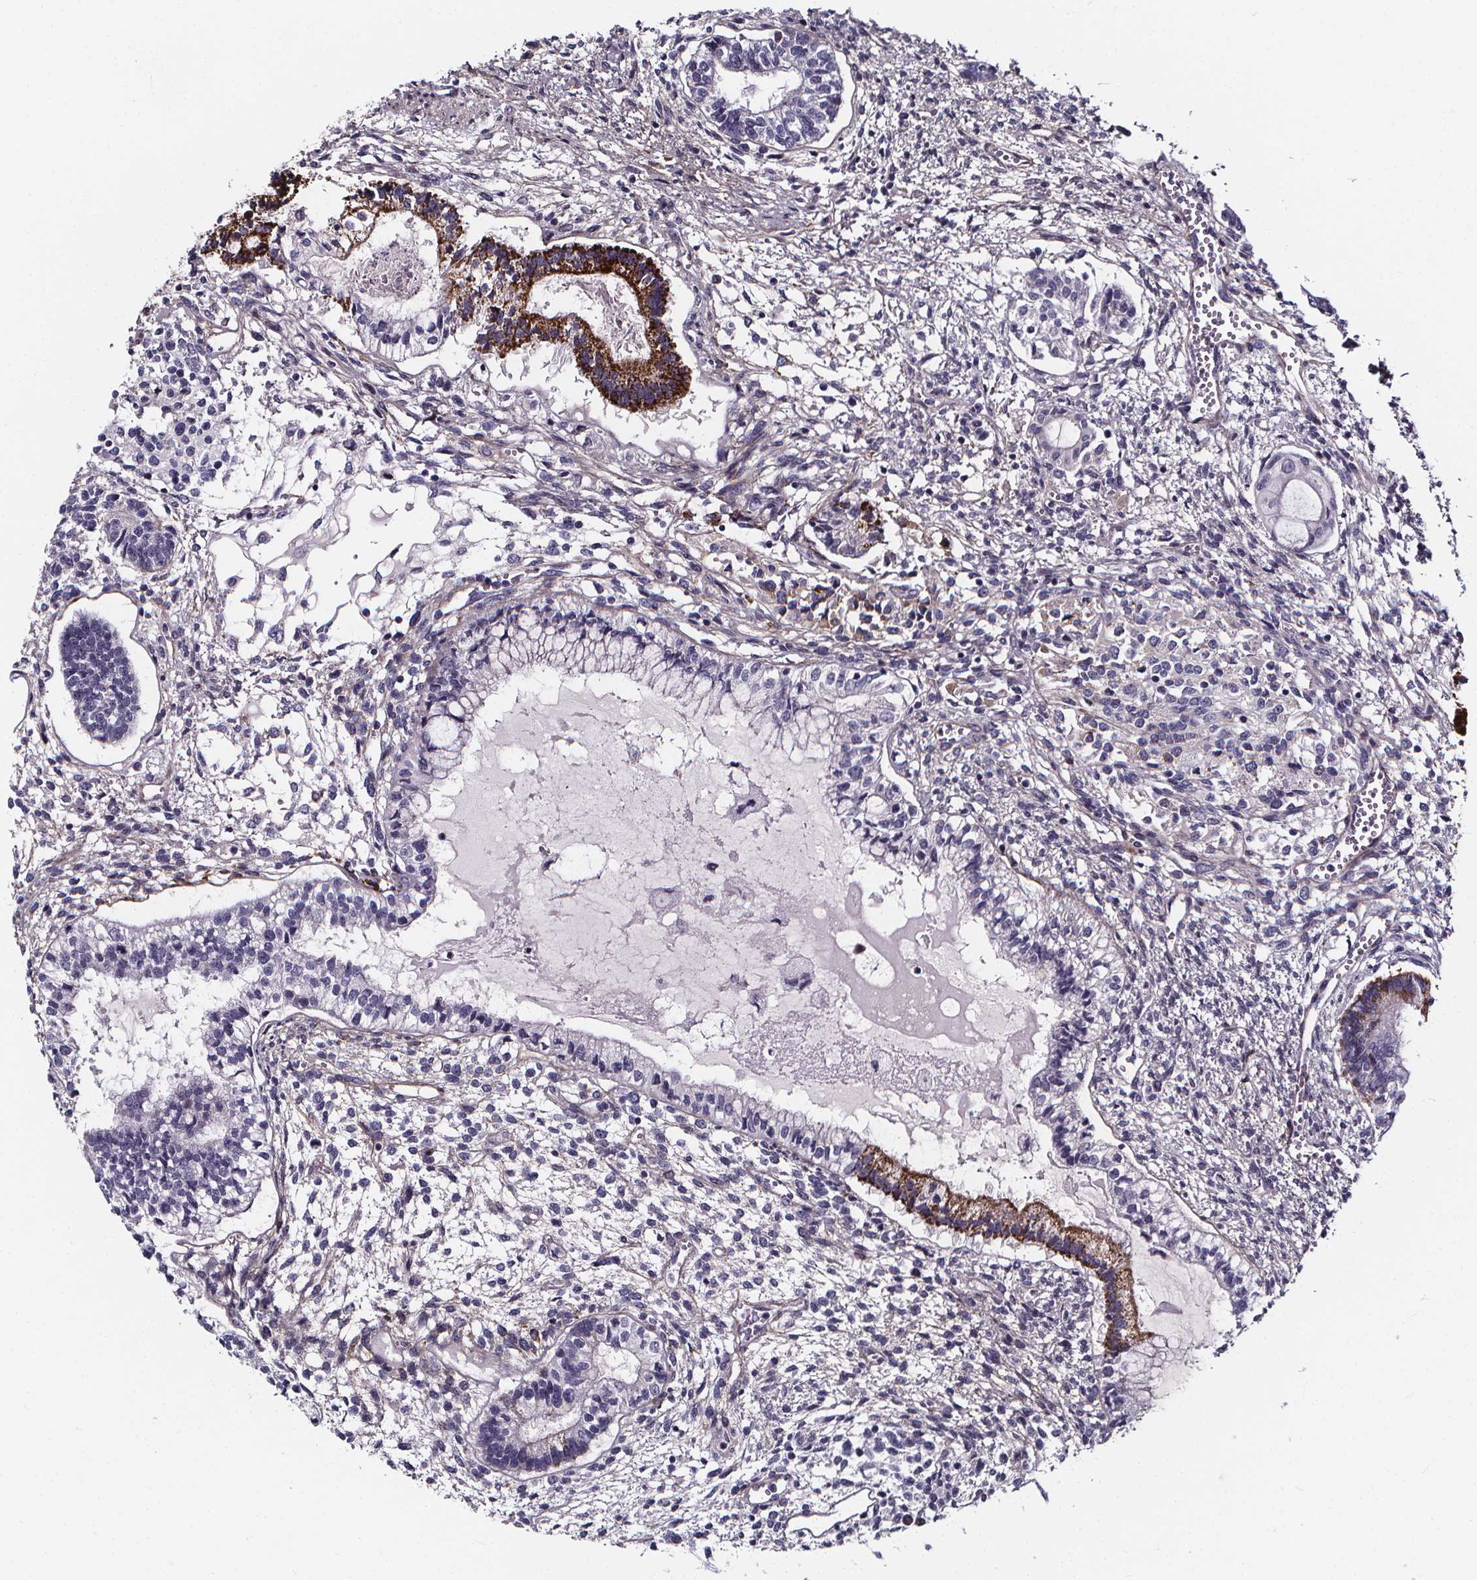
{"staining": {"intensity": "moderate", "quantity": "<25%", "location": "cytoplasmic/membranous"}, "tissue": "testis cancer", "cell_type": "Tumor cells", "image_type": "cancer", "snomed": [{"axis": "morphology", "description": "Carcinoma, Embryonal, NOS"}, {"axis": "topography", "description": "Testis"}], "caption": "A photomicrograph showing moderate cytoplasmic/membranous expression in approximately <25% of tumor cells in embryonal carcinoma (testis), as visualized by brown immunohistochemical staining.", "gene": "AEBP1", "patient": {"sex": "male", "age": 37}}